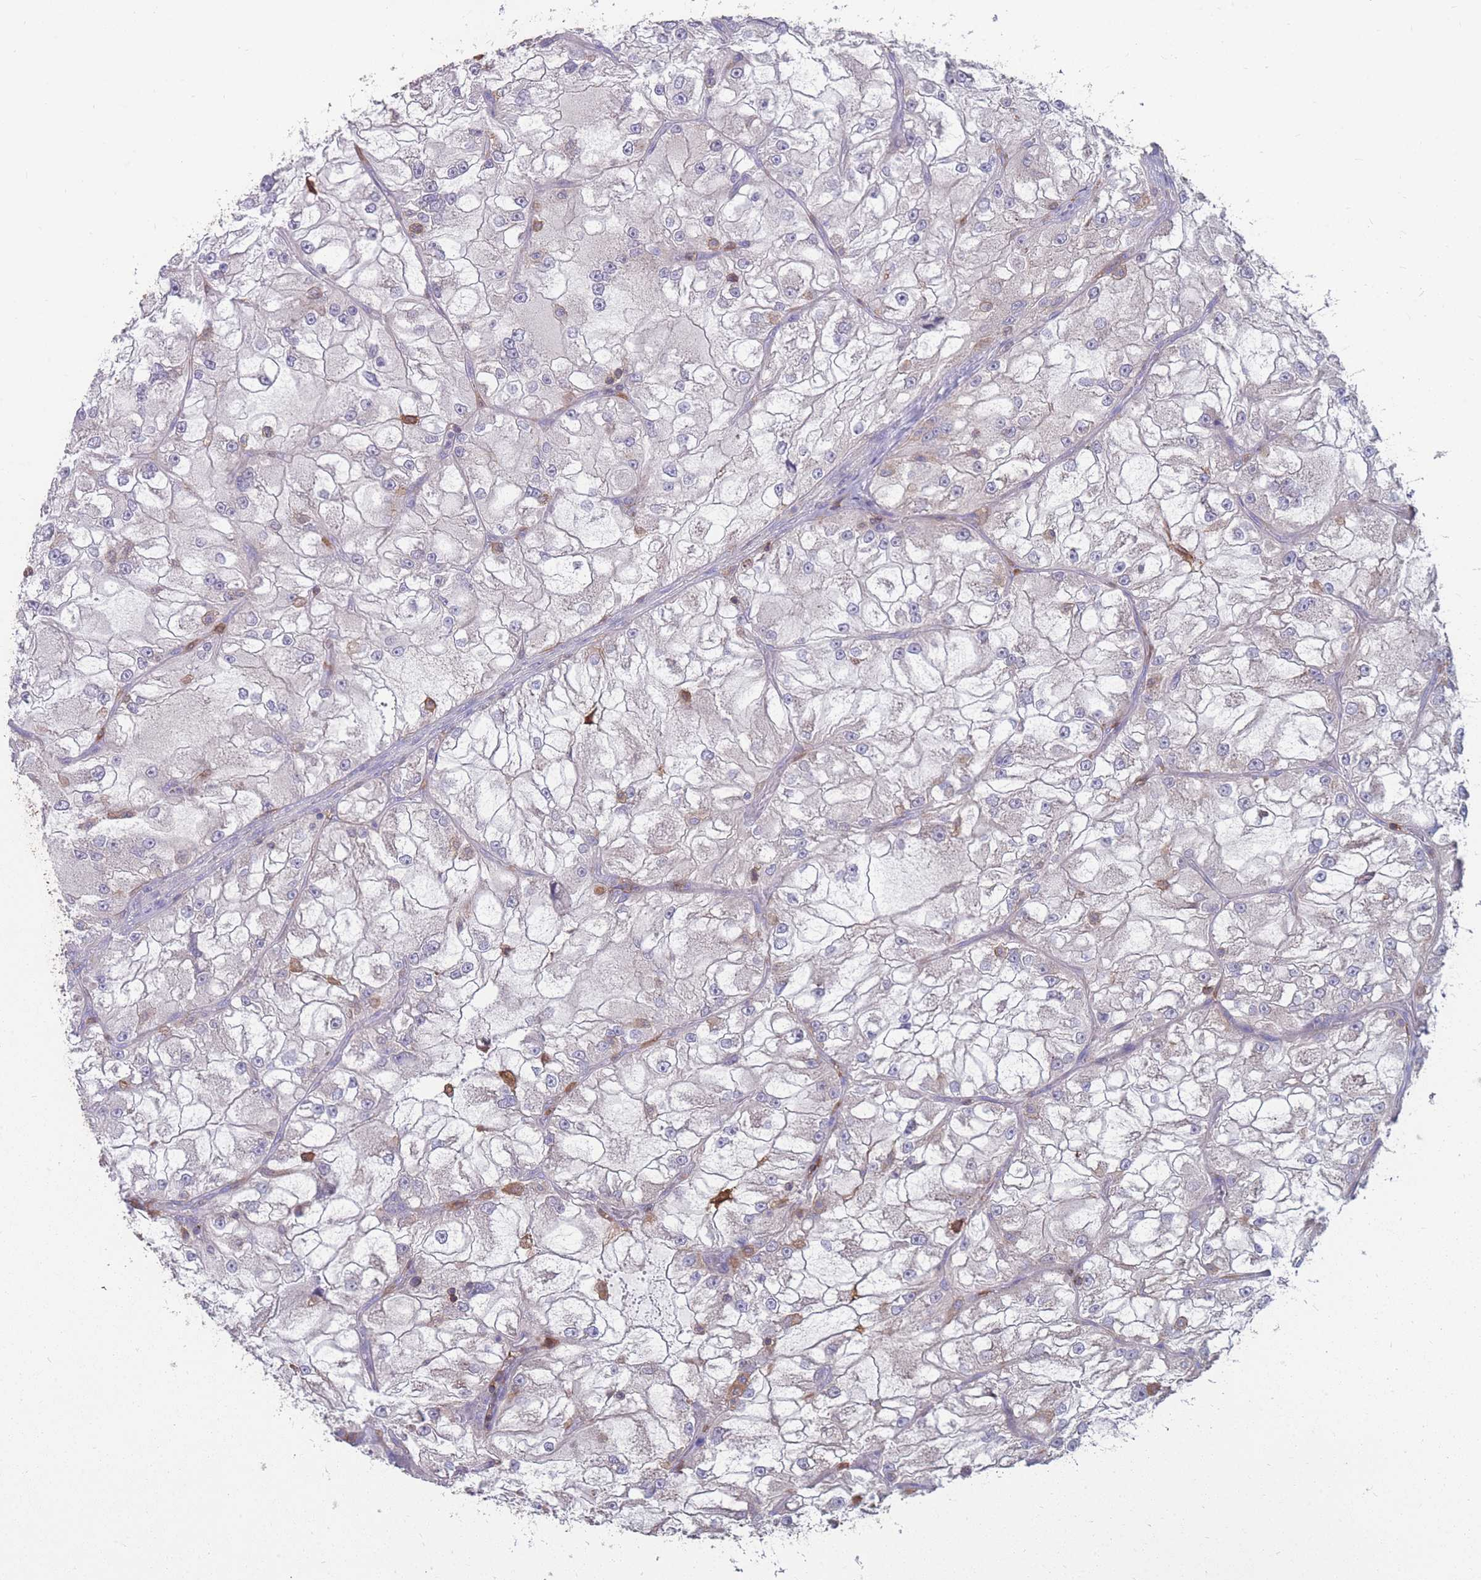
{"staining": {"intensity": "moderate", "quantity": "<25%", "location": "cytoplasmic/membranous"}, "tissue": "renal cancer", "cell_type": "Tumor cells", "image_type": "cancer", "snomed": [{"axis": "morphology", "description": "Adenocarcinoma, NOS"}, {"axis": "topography", "description": "Kidney"}], "caption": "Human adenocarcinoma (renal) stained with a protein marker displays moderate staining in tumor cells.", "gene": "CD33", "patient": {"sex": "female", "age": 72}}